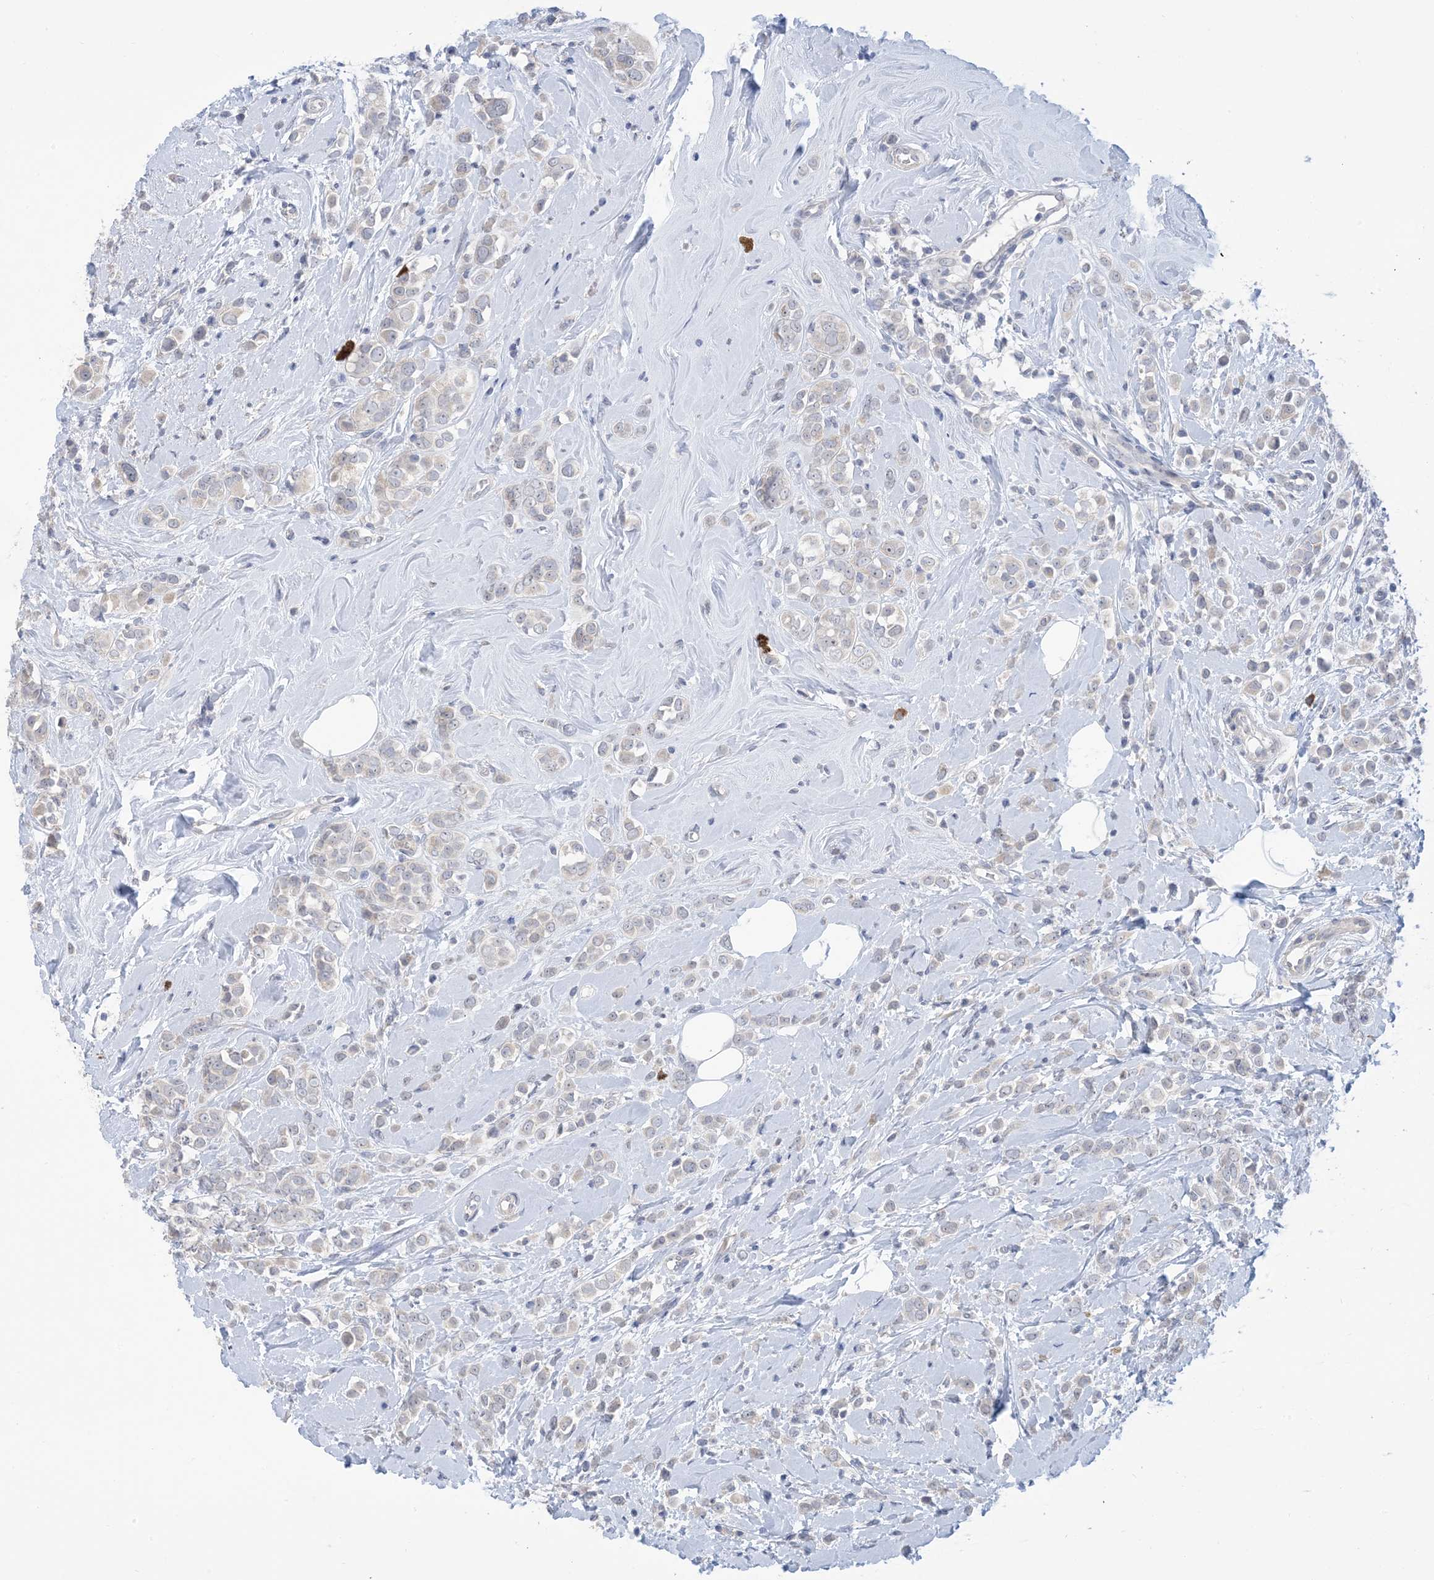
{"staining": {"intensity": "negative", "quantity": "none", "location": "none"}, "tissue": "breast cancer", "cell_type": "Tumor cells", "image_type": "cancer", "snomed": [{"axis": "morphology", "description": "Lobular carcinoma"}, {"axis": "topography", "description": "Breast"}], "caption": "High magnification brightfield microscopy of breast cancer (lobular carcinoma) stained with DAB (brown) and counterstained with hematoxylin (blue): tumor cells show no significant positivity.", "gene": "TTYH1", "patient": {"sex": "female", "age": 47}}